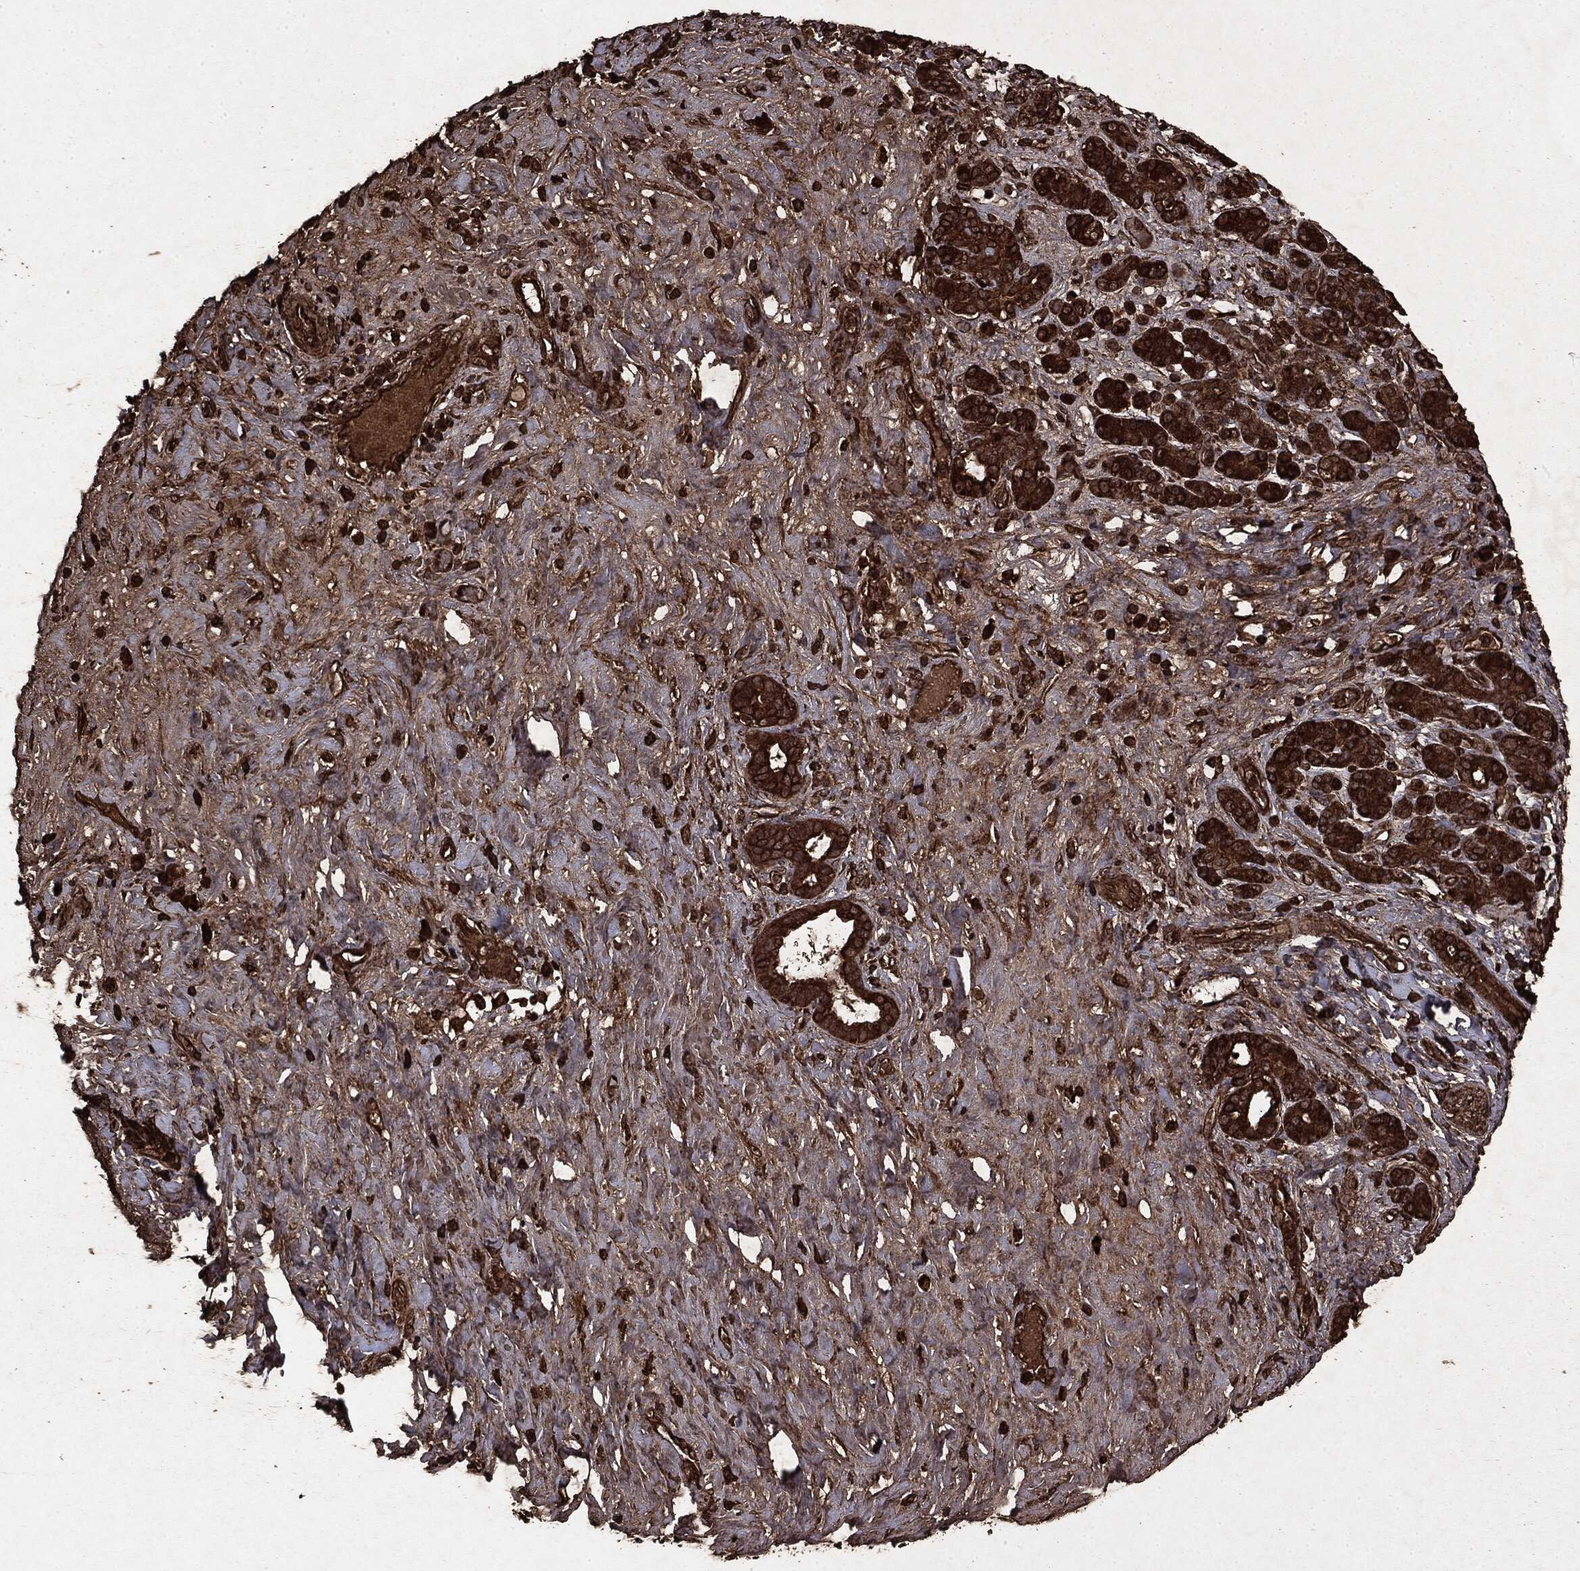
{"staining": {"intensity": "strong", "quantity": ">75%", "location": "cytoplasmic/membranous"}, "tissue": "pancreatic cancer", "cell_type": "Tumor cells", "image_type": "cancer", "snomed": [{"axis": "morphology", "description": "Adenocarcinoma, NOS"}, {"axis": "topography", "description": "Pancreas"}], "caption": "Immunohistochemistry (DAB (3,3'-diaminobenzidine)) staining of human pancreatic adenocarcinoma reveals strong cytoplasmic/membranous protein staining in about >75% of tumor cells. (Brightfield microscopy of DAB IHC at high magnification).", "gene": "ARAF", "patient": {"sex": "male", "age": 44}}